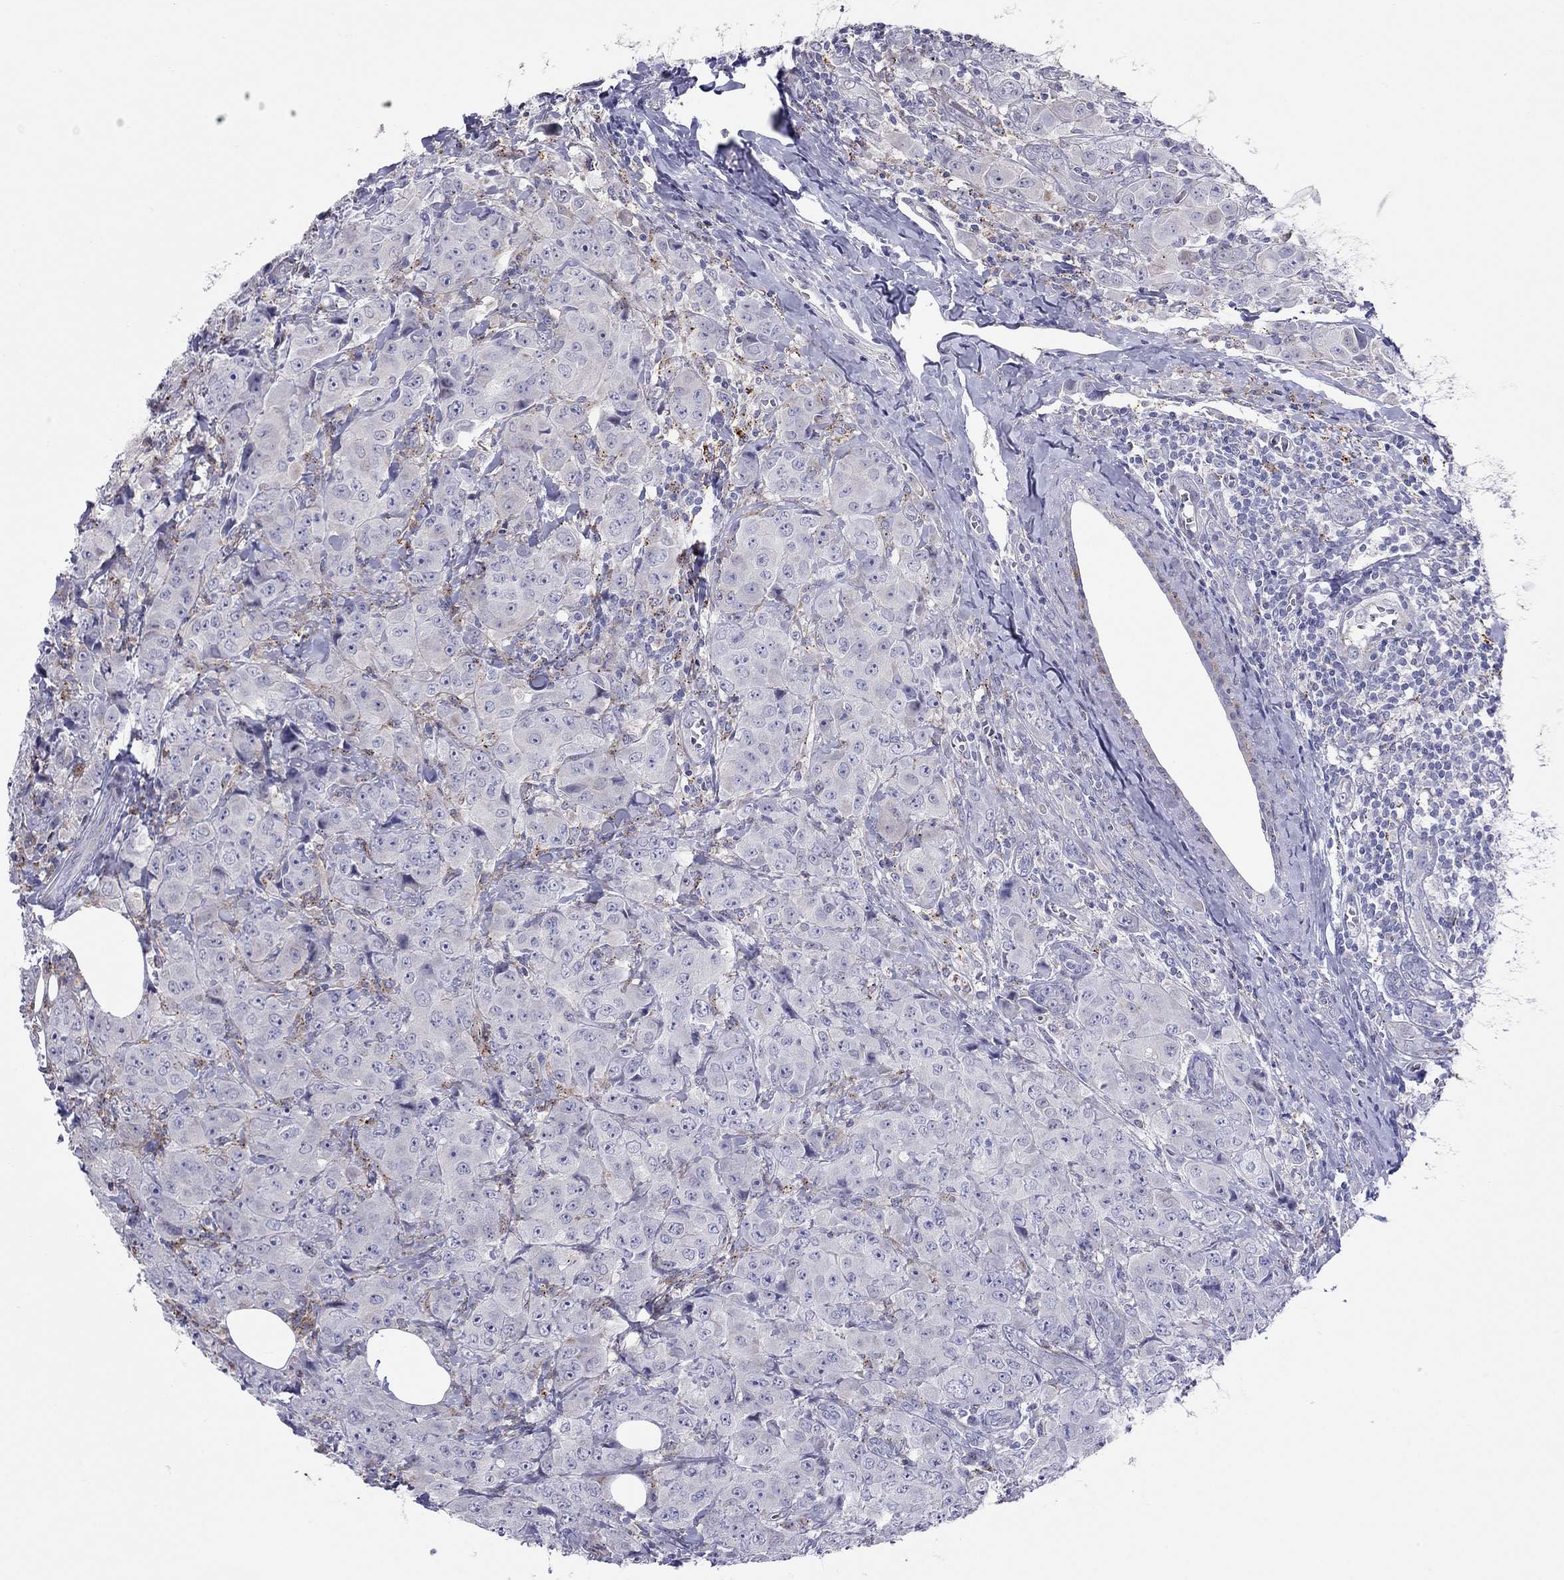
{"staining": {"intensity": "negative", "quantity": "none", "location": "none"}, "tissue": "breast cancer", "cell_type": "Tumor cells", "image_type": "cancer", "snomed": [{"axis": "morphology", "description": "Duct carcinoma"}, {"axis": "topography", "description": "Breast"}], "caption": "Tumor cells show no significant protein expression in intraductal carcinoma (breast). (DAB (3,3'-diaminobenzidine) immunohistochemistry visualized using brightfield microscopy, high magnification).", "gene": "MAGEB4", "patient": {"sex": "female", "age": 43}}